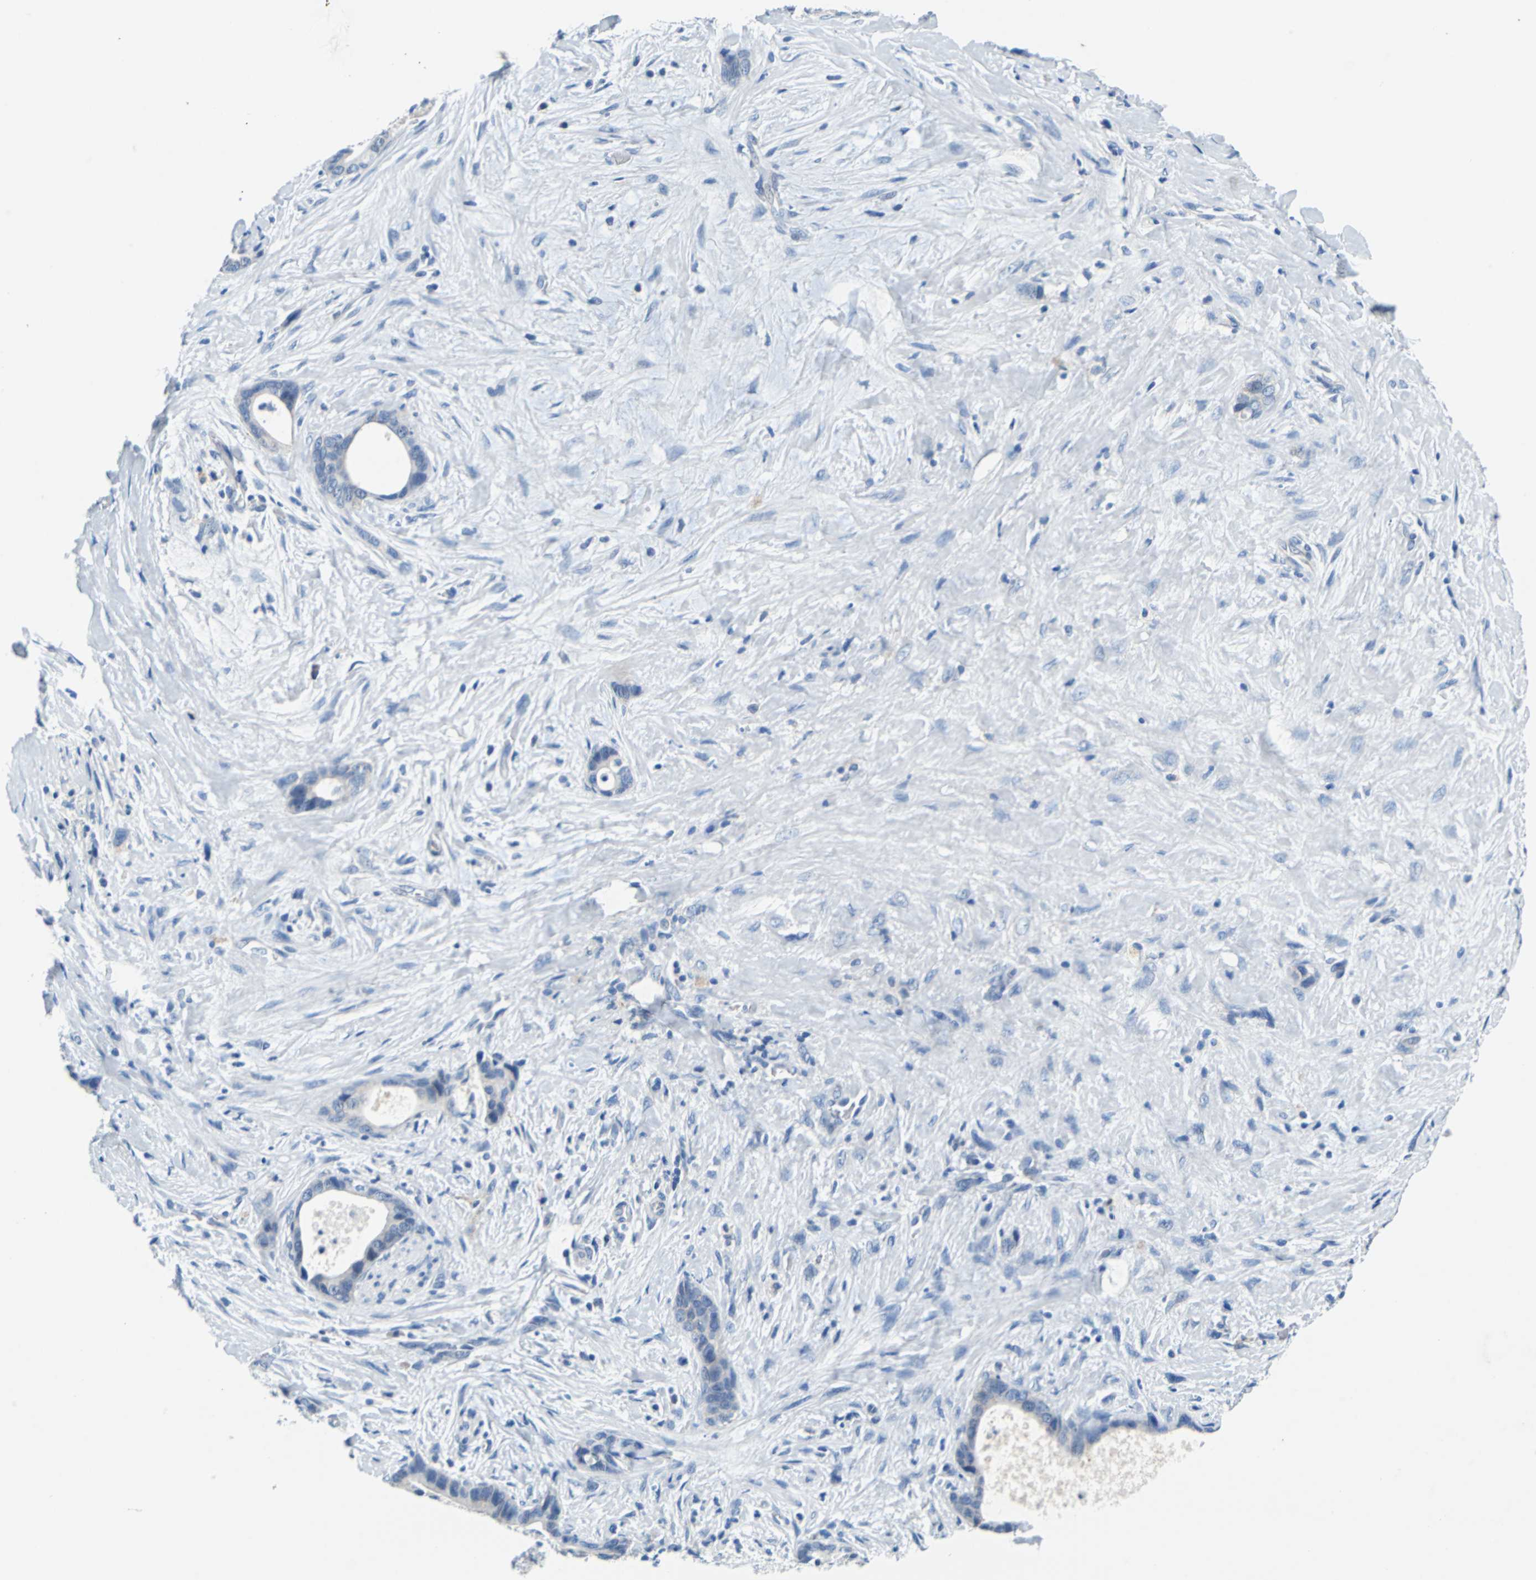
{"staining": {"intensity": "negative", "quantity": "none", "location": "none"}, "tissue": "liver cancer", "cell_type": "Tumor cells", "image_type": "cancer", "snomed": [{"axis": "morphology", "description": "Cholangiocarcinoma"}, {"axis": "topography", "description": "Liver"}], "caption": "This histopathology image is of liver cancer (cholangiocarcinoma) stained with immunohistochemistry to label a protein in brown with the nuclei are counter-stained blue. There is no expression in tumor cells.", "gene": "TEX264", "patient": {"sex": "female", "age": 55}}